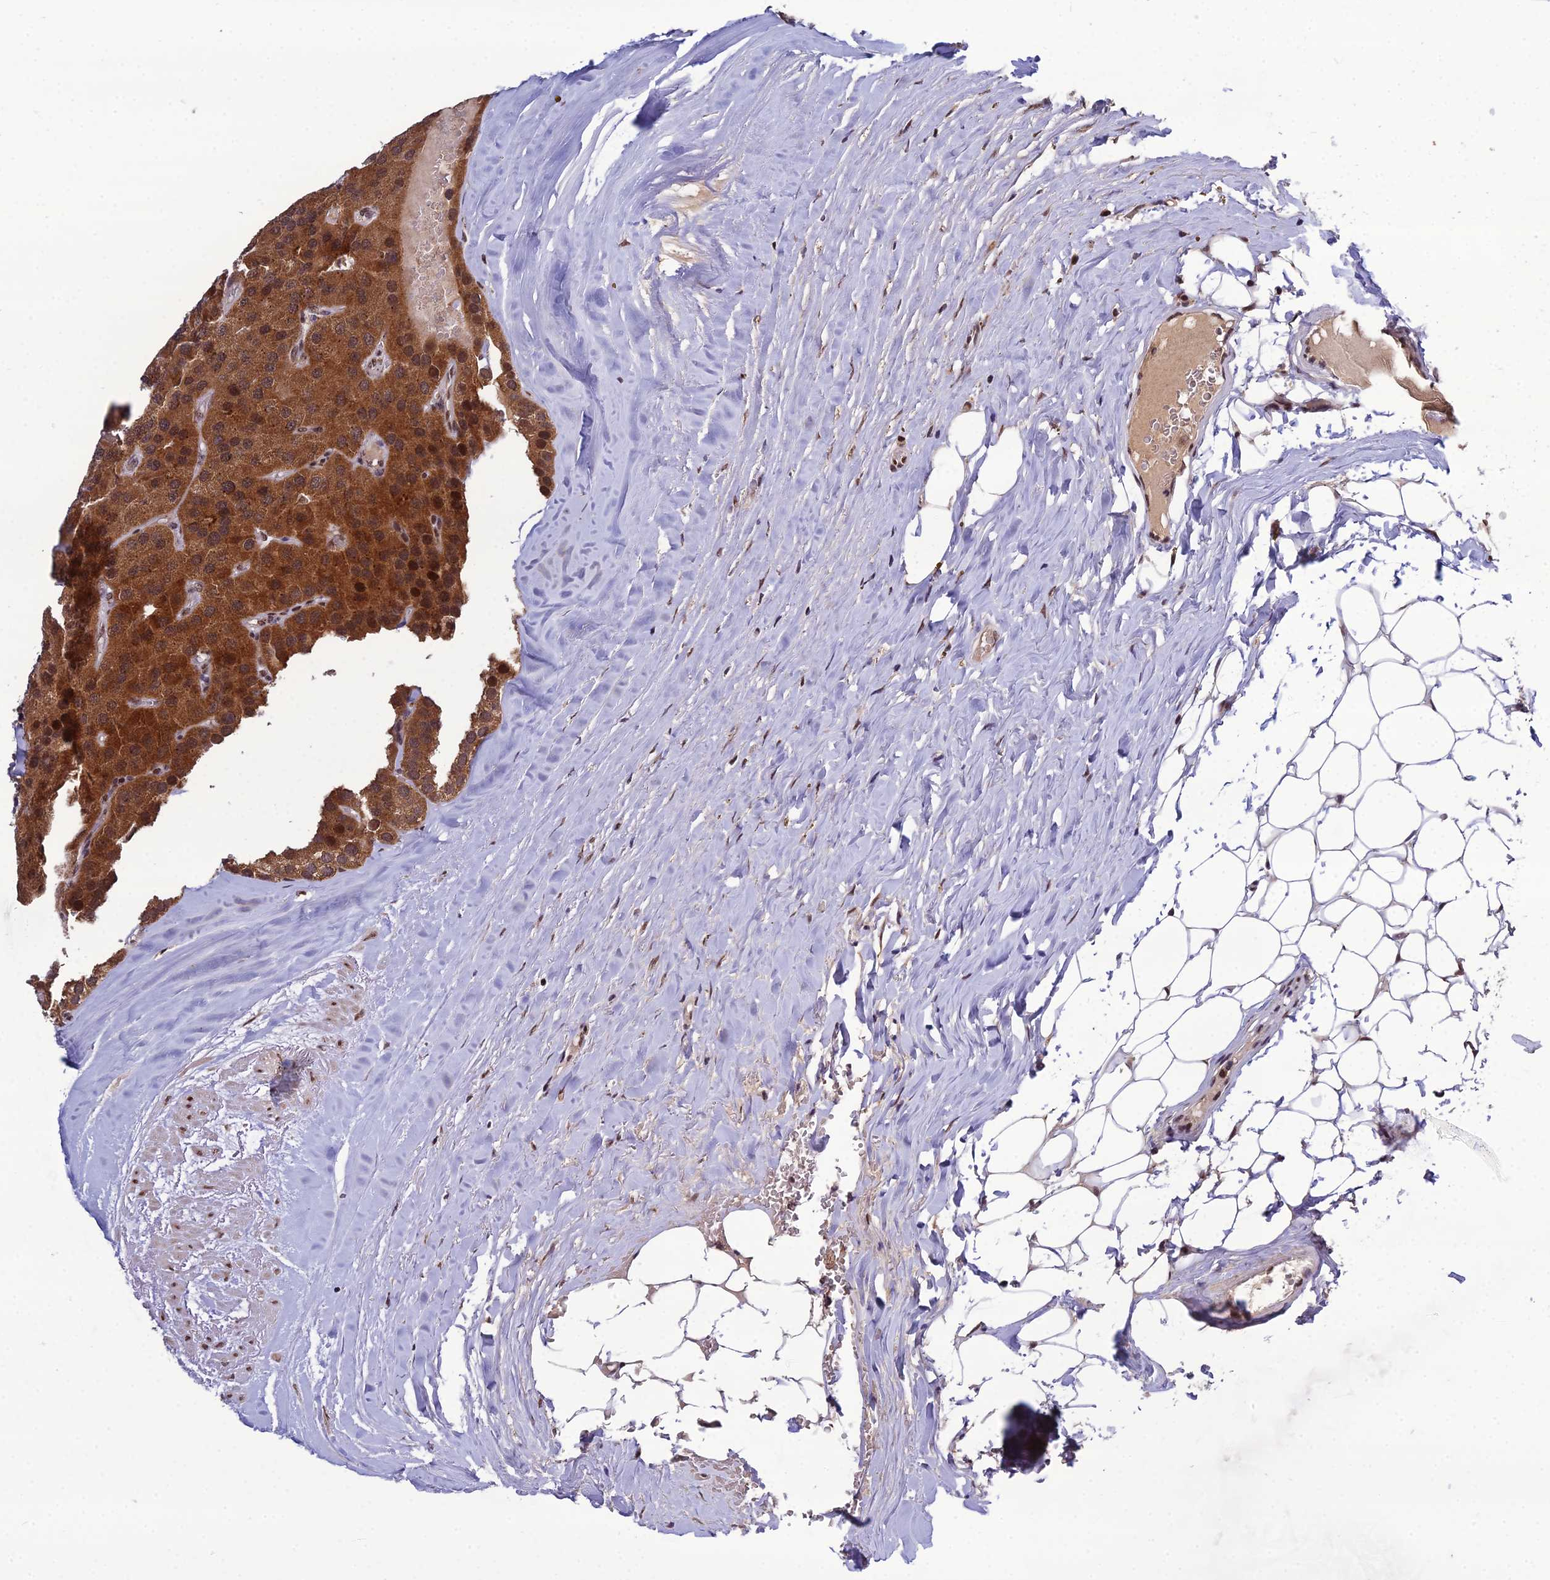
{"staining": {"intensity": "strong", "quantity": ">75%", "location": "cytoplasmic/membranous,nuclear"}, "tissue": "parathyroid gland", "cell_type": "Glandular cells", "image_type": "normal", "snomed": [{"axis": "morphology", "description": "Normal tissue, NOS"}, {"axis": "morphology", "description": "Adenoma, NOS"}, {"axis": "topography", "description": "Parathyroid gland"}], "caption": "Immunohistochemical staining of benign parathyroid gland displays >75% levels of strong cytoplasmic/membranous,nuclear protein expression in approximately >75% of glandular cells.", "gene": "ARL2", "patient": {"sex": "female", "age": 86}}